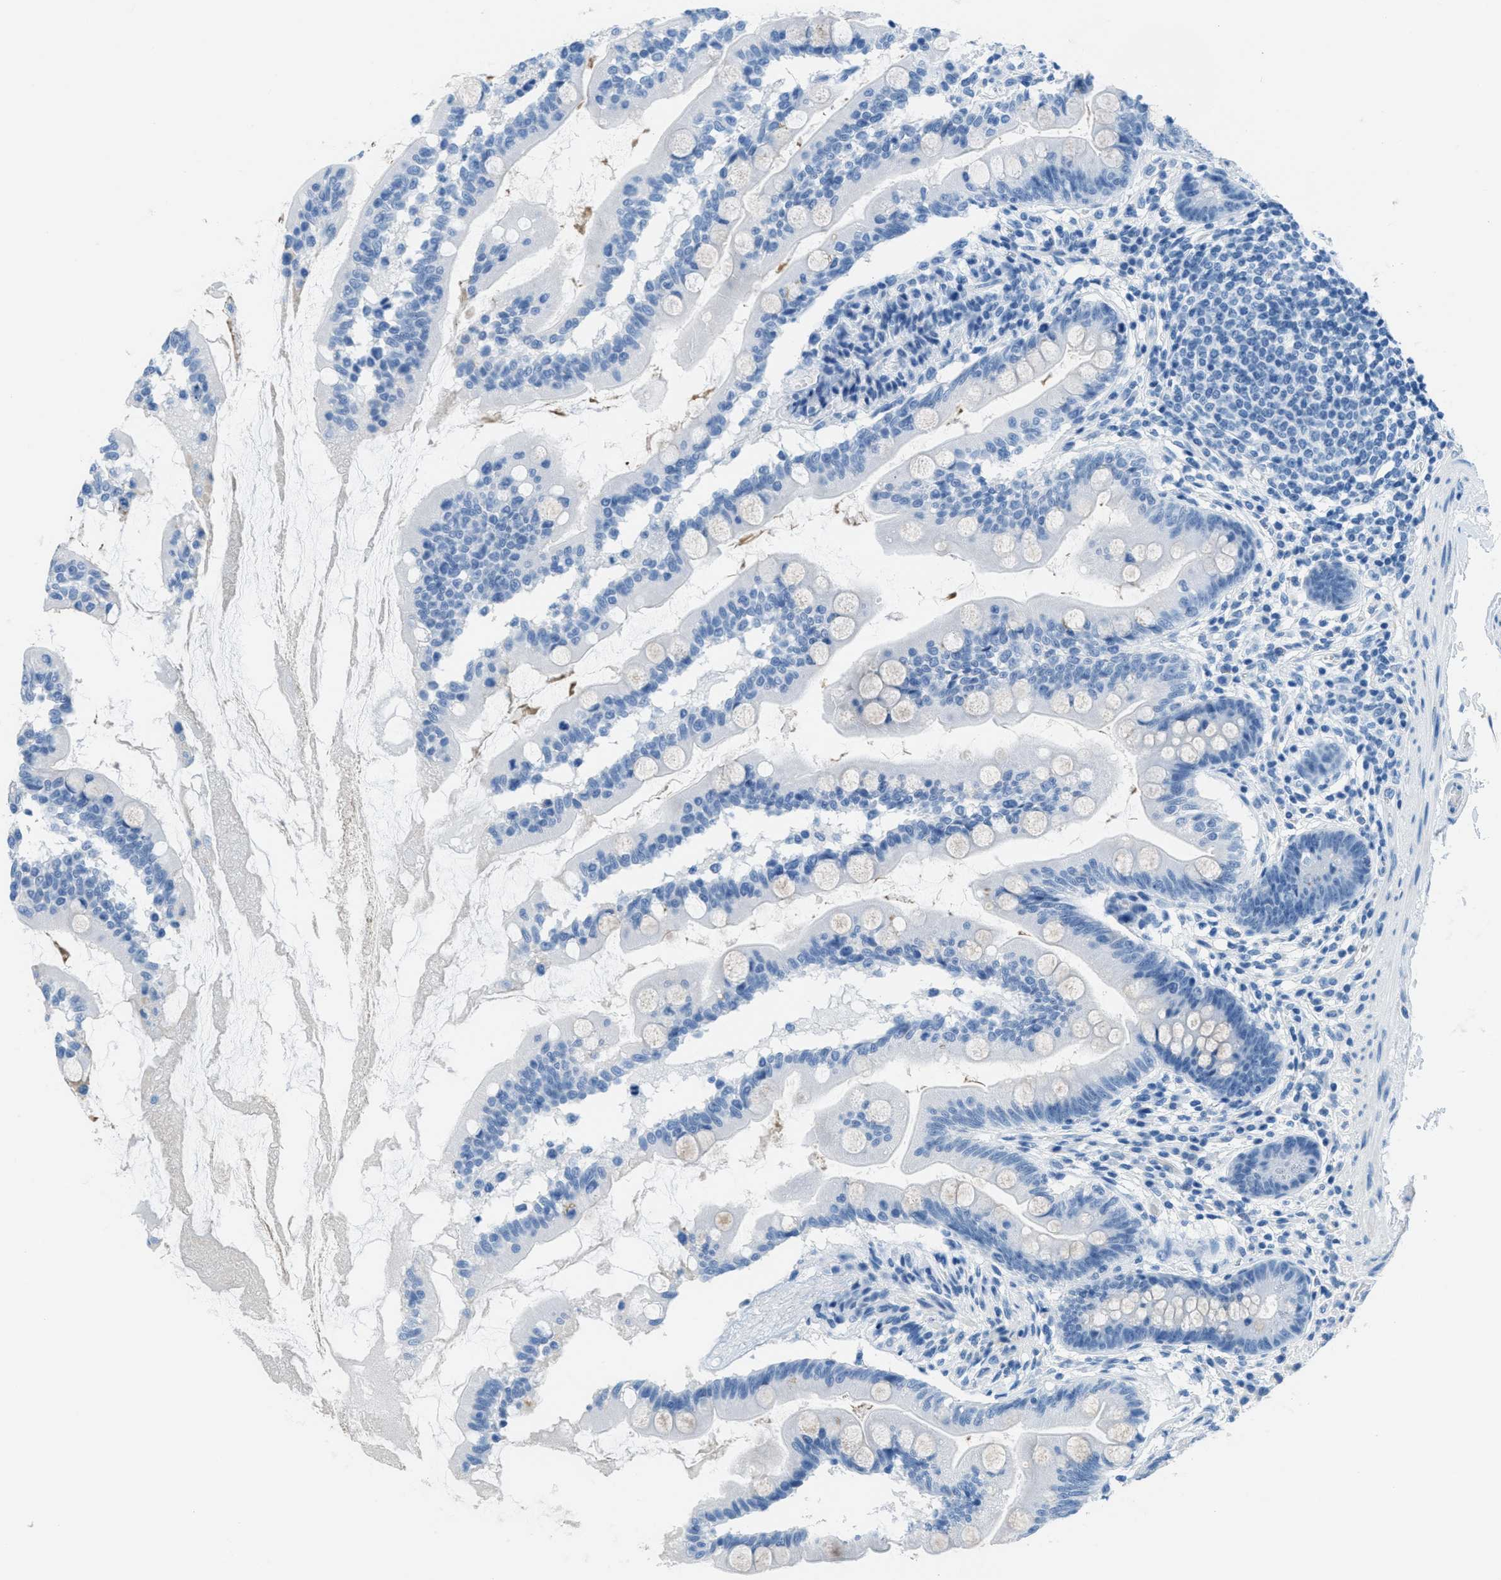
{"staining": {"intensity": "weak", "quantity": "<25%", "location": "cytoplasmic/membranous"}, "tissue": "small intestine", "cell_type": "Glandular cells", "image_type": "normal", "snomed": [{"axis": "morphology", "description": "Normal tissue, NOS"}, {"axis": "topography", "description": "Small intestine"}], "caption": "This is a image of immunohistochemistry staining of normal small intestine, which shows no positivity in glandular cells. (Brightfield microscopy of DAB (3,3'-diaminobenzidine) IHC at high magnification).", "gene": "MGARP", "patient": {"sex": "female", "age": 56}}